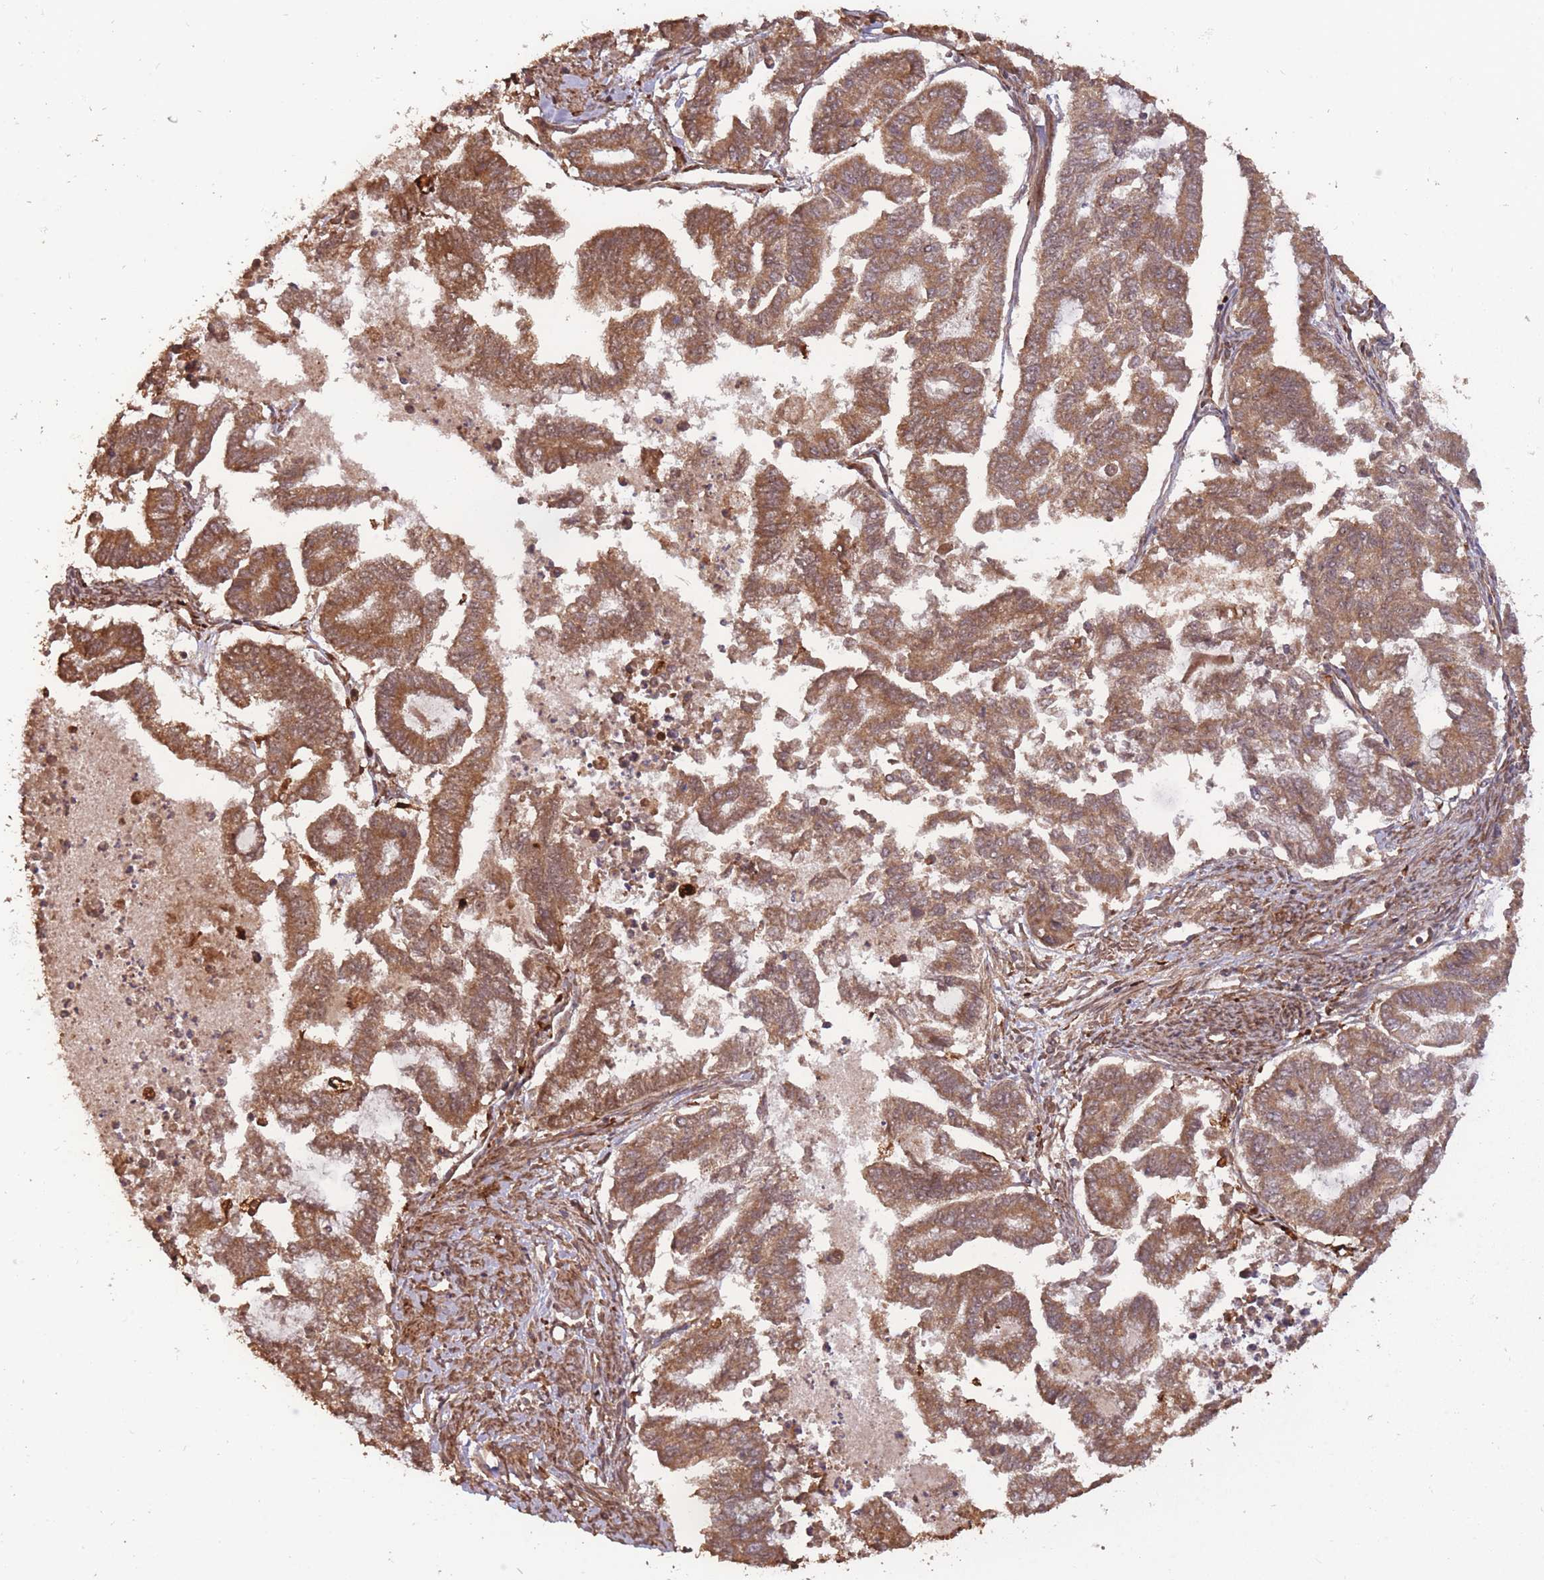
{"staining": {"intensity": "moderate", "quantity": ">75%", "location": "cytoplasmic/membranous"}, "tissue": "endometrial cancer", "cell_type": "Tumor cells", "image_type": "cancer", "snomed": [{"axis": "morphology", "description": "Adenocarcinoma, NOS"}, {"axis": "topography", "description": "Endometrium"}], "caption": "Tumor cells demonstrate moderate cytoplasmic/membranous staining in about >75% of cells in endometrial cancer.", "gene": "ERBB3", "patient": {"sex": "female", "age": 79}}